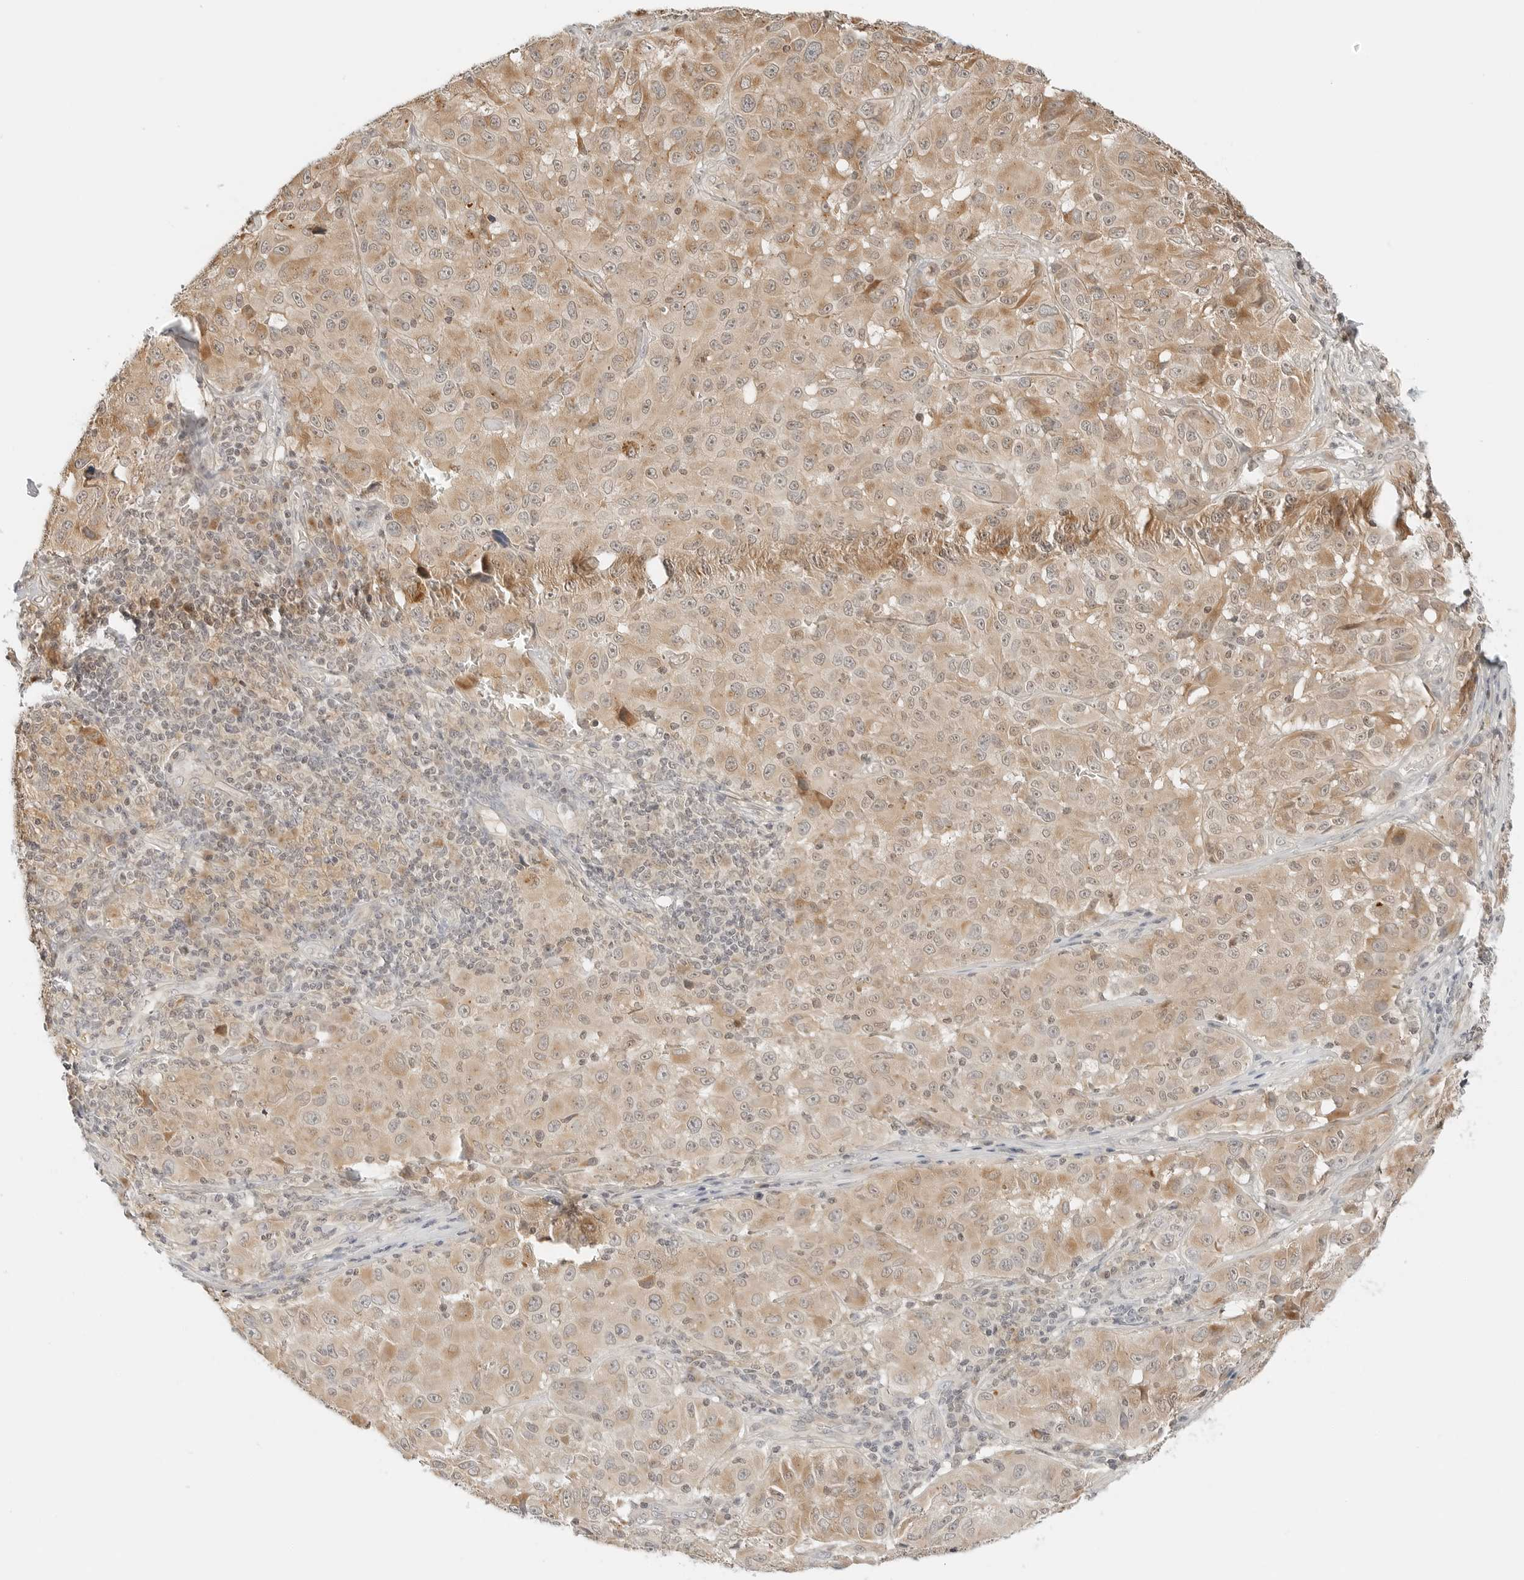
{"staining": {"intensity": "weak", "quantity": ">75%", "location": "cytoplasmic/membranous"}, "tissue": "melanoma", "cell_type": "Tumor cells", "image_type": "cancer", "snomed": [{"axis": "morphology", "description": "Malignant melanoma, NOS"}, {"axis": "topography", "description": "Skin"}], "caption": "Protein expression by IHC exhibits weak cytoplasmic/membranous positivity in approximately >75% of tumor cells in malignant melanoma.", "gene": "IQCC", "patient": {"sex": "male", "age": 66}}